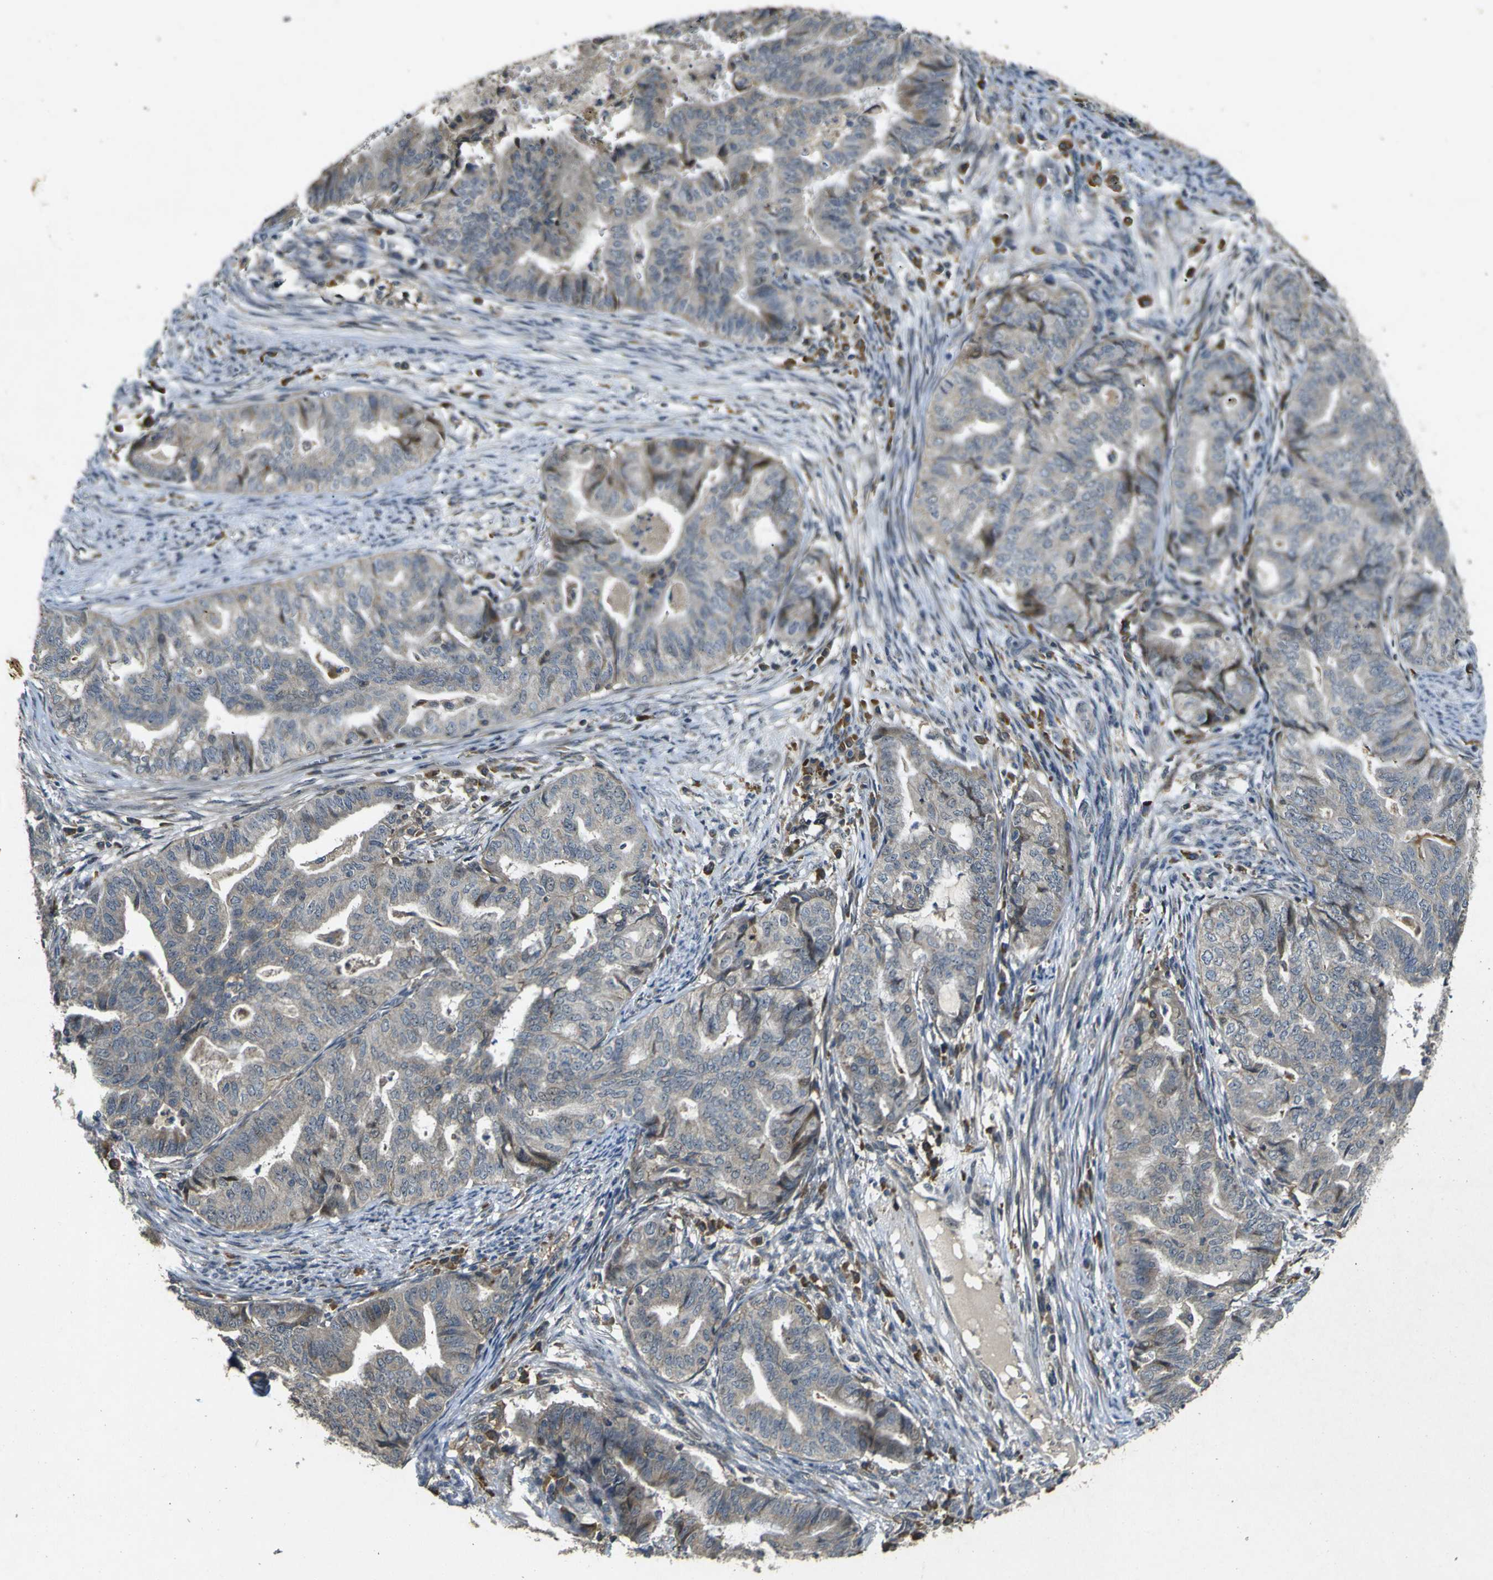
{"staining": {"intensity": "weak", "quantity": "25%-75%", "location": "cytoplasmic/membranous"}, "tissue": "endometrial cancer", "cell_type": "Tumor cells", "image_type": "cancer", "snomed": [{"axis": "morphology", "description": "Adenocarcinoma, NOS"}, {"axis": "topography", "description": "Endometrium"}], "caption": "IHC histopathology image of endometrial adenocarcinoma stained for a protein (brown), which displays low levels of weak cytoplasmic/membranous positivity in about 25%-75% of tumor cells.", "gene": "MAGI2", "patient": {"sex": "female", "age": 79}}